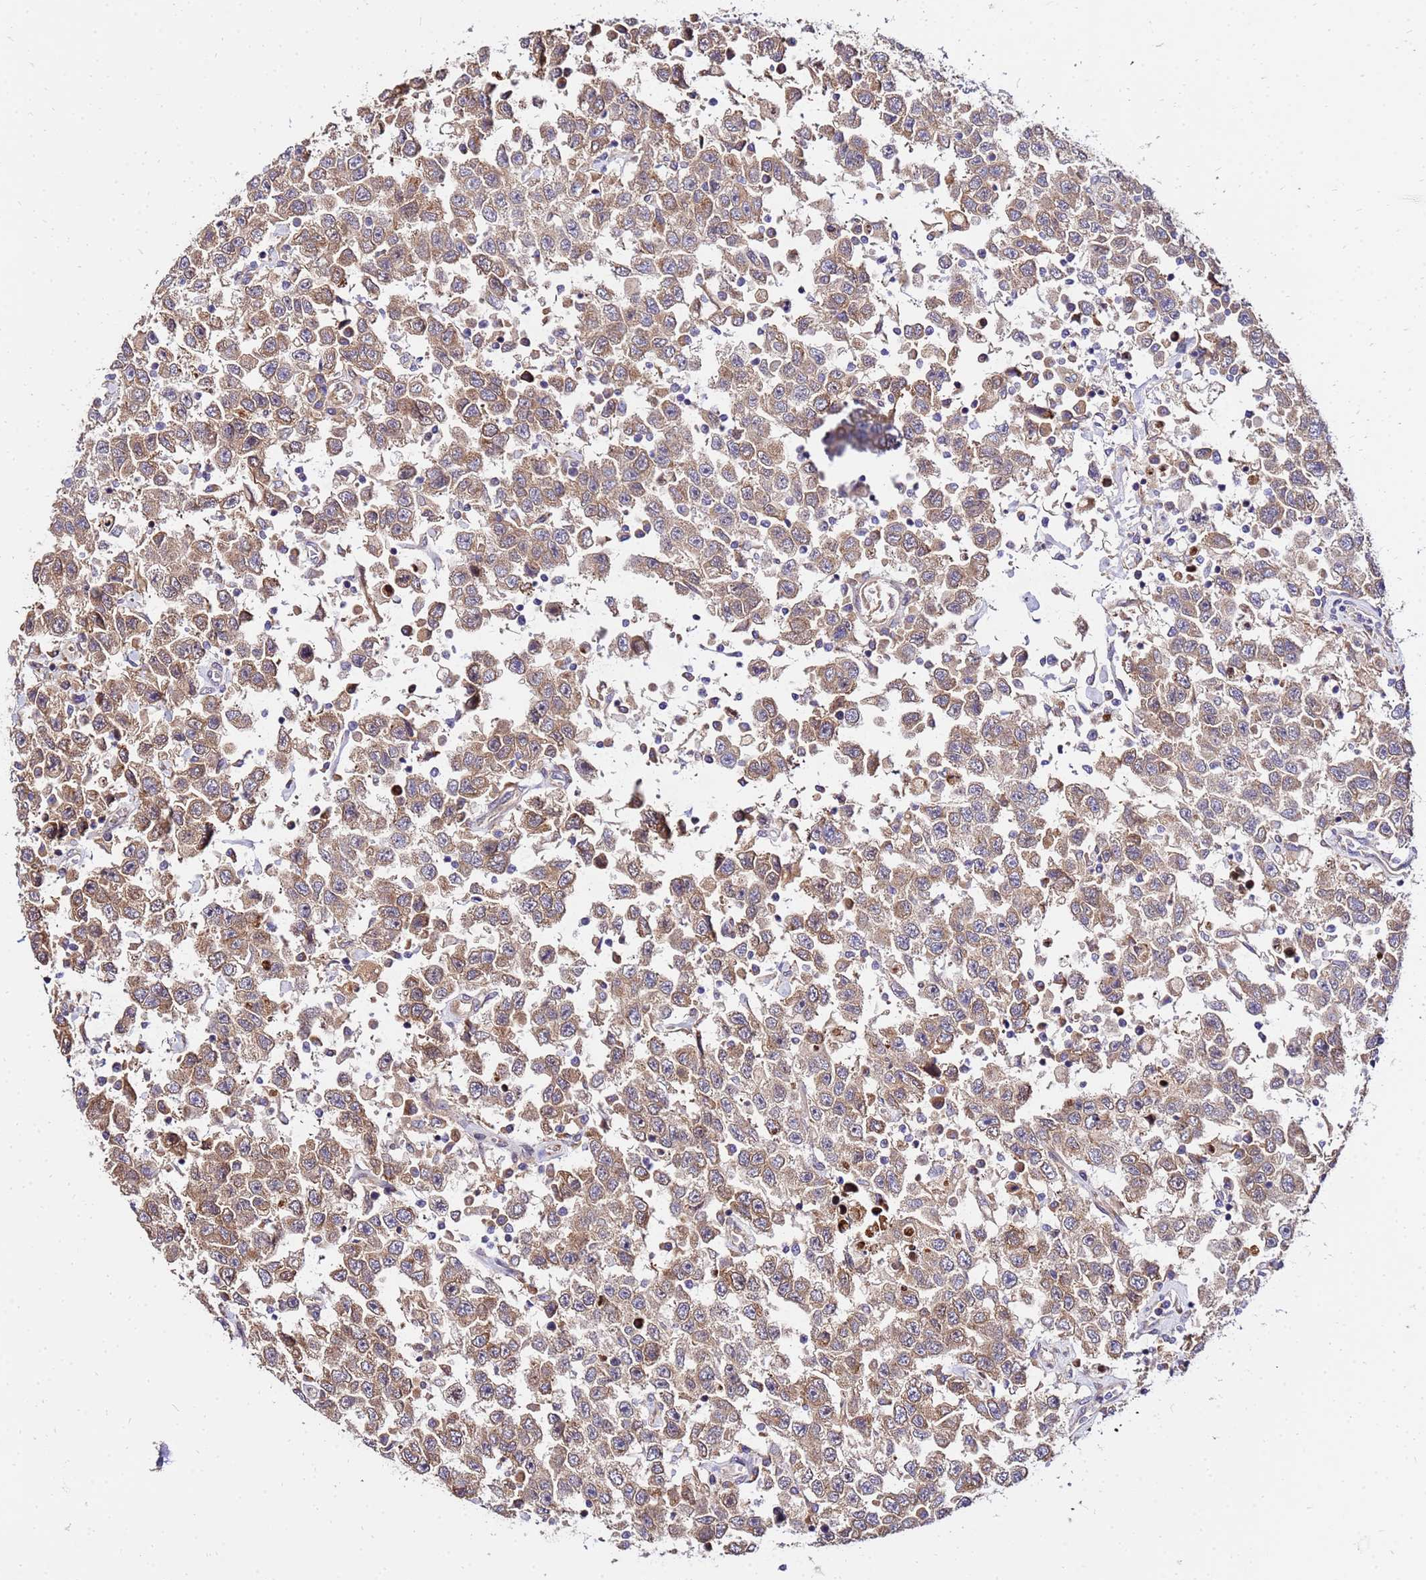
{"staining": {"intensity": "moderate", "quantity": ">75%", "location": "cytoplasmic/membranous"}, "tissue": "testis cancer", "cell_type": "Tumor cells", "image_type": "cancer", "snomed": [{"axis": "morphology", "description": "Seminoma, NOS"}, {"axis": "topography", "description": "Testis"}], "caption": "Immunohistochemical staining of human testis cancer (seminoma) shows medium levels of moderate cytoplasmic/membranous expression in approximately >75% of tumor cells.", "gene": "WWC2", "patient": {"sex": "male", "age": 41}}